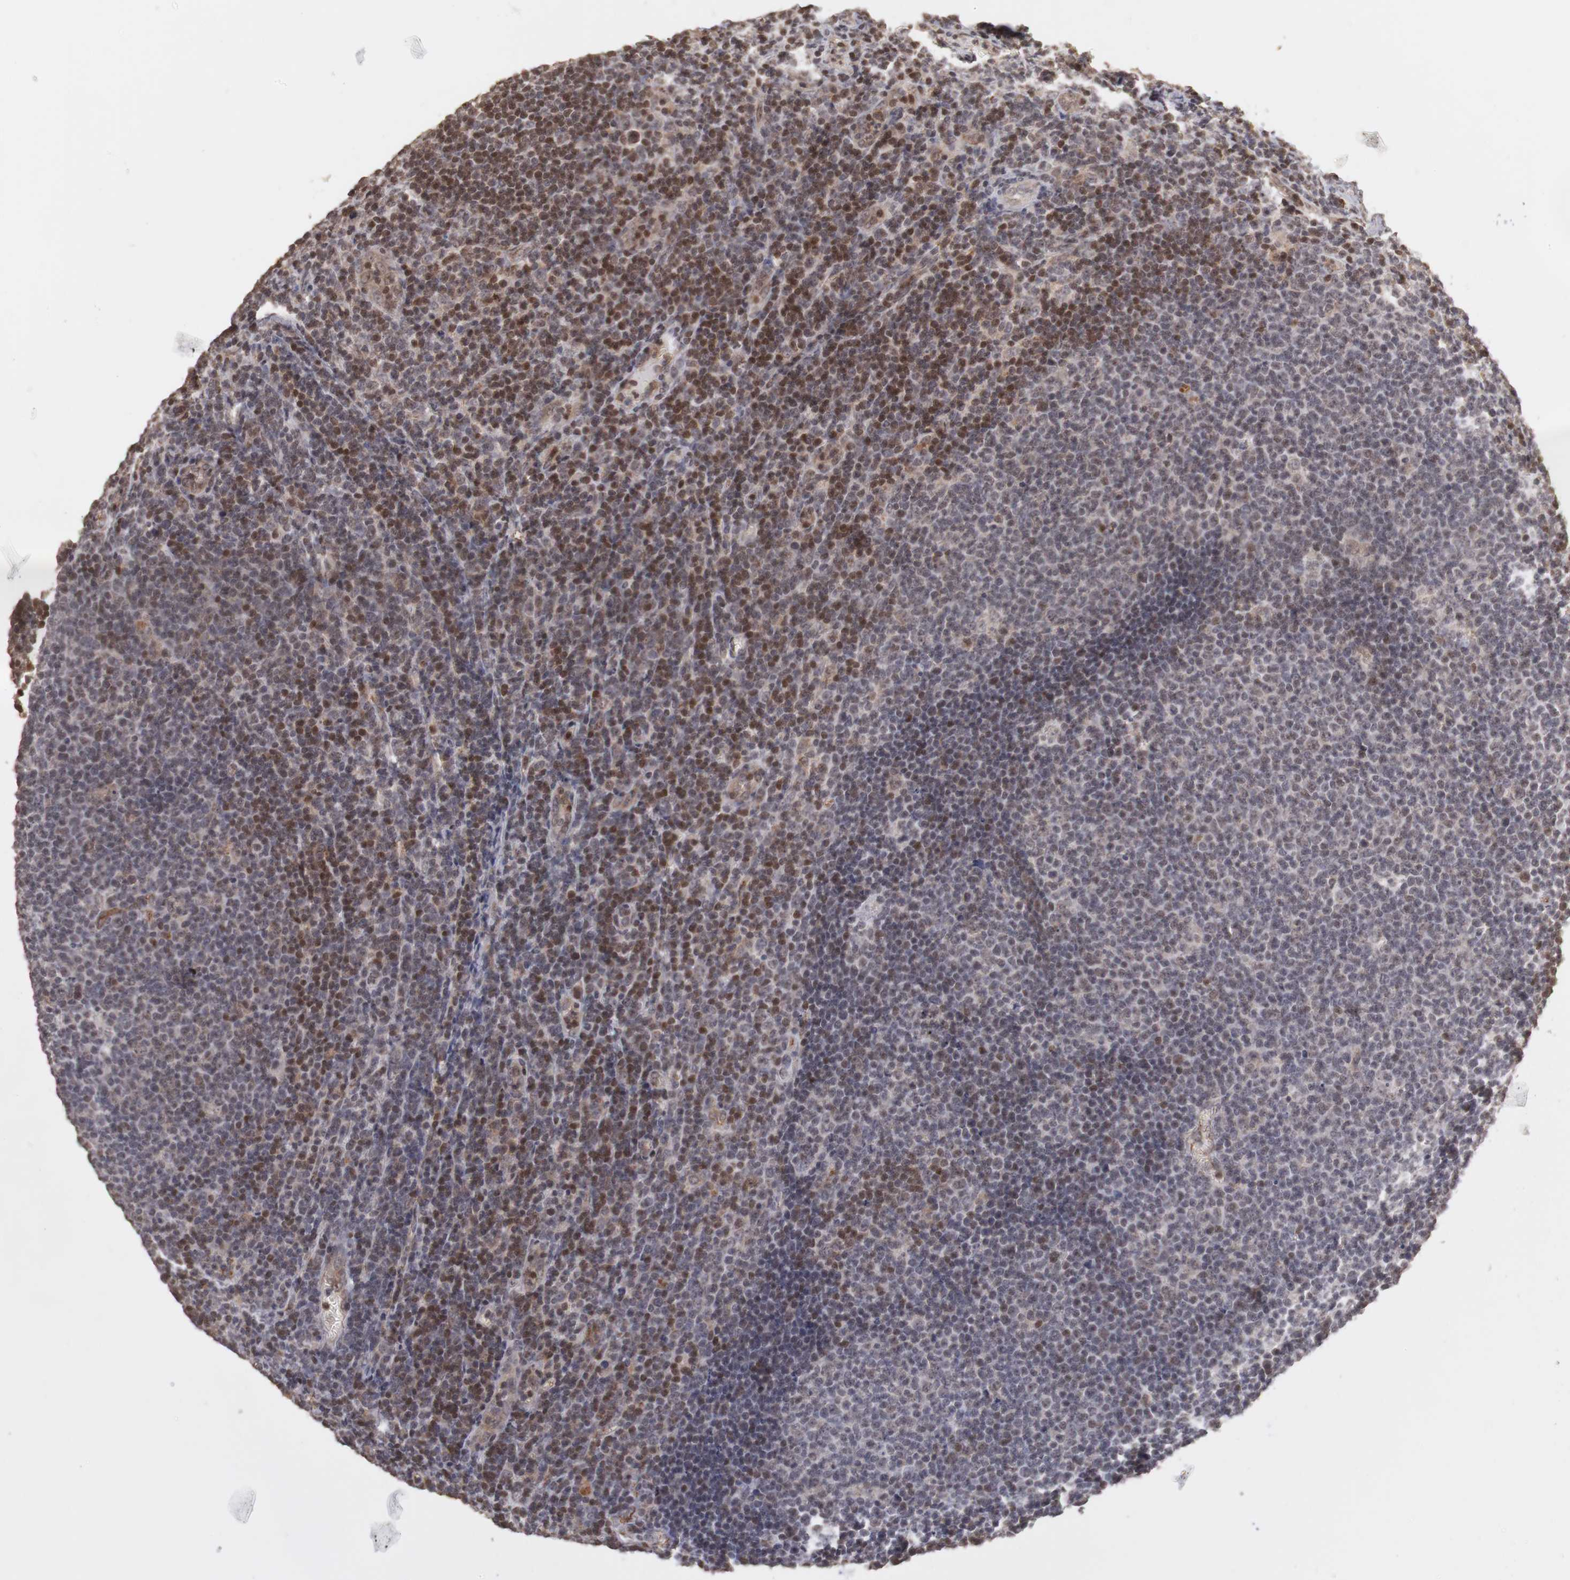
{"staining": {"intensity": "moderate", "quantity": "25%-75%", "location": "cytoplasmic/membranous,nuclear"}, "tissue": "lymphoma", "cell_type": "Tumor cells", "image_type": "cancer", "snomed": [{"axis": "morphology", "description": "Malignant lymphoma, non-Hodgkin's type, Low grade"}, {"axis": "topography", "description": "Lymph node"}], "caption": "A micrograph of malignant lymphoma, non-Hodgkin's type (low-grade) stained for a protein reveals moderate cytoplasmic/membranous and nuclear brown staining in tumor cells. Nuclei are stained in blue.", "gene": "PLEKHA1", "patient": {"sex": "male", "age": 74}}